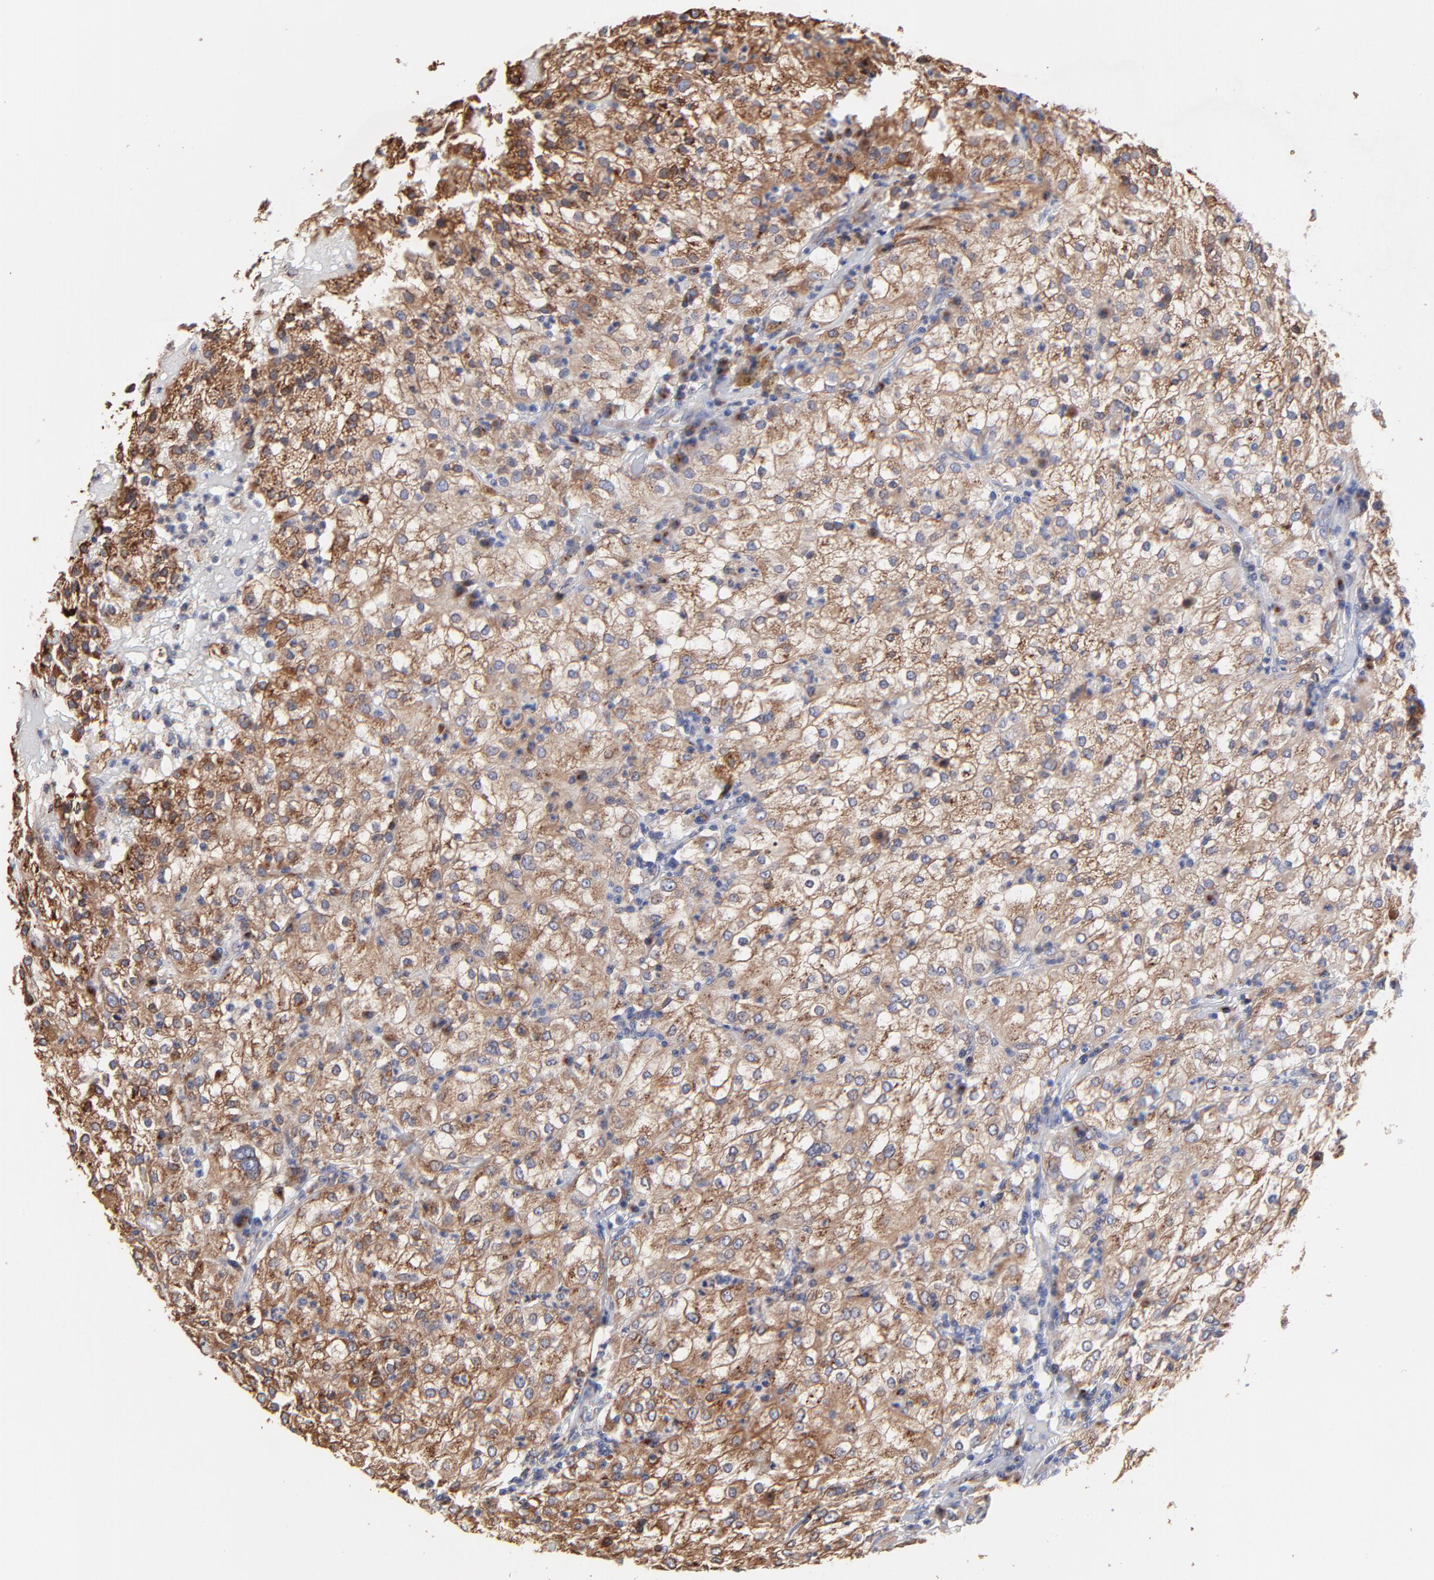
{"staining": {"intensity": "moderate", "quantity": ">75%", "location": "cytoplasmic/membranous"}, "tissue": "renal cancer", "cell_type": "Tumor cells", "image_type": "cancer", "snomed": [{"axis": "morphology", "description": "Adenocarcinoma, NOS"}, {"axis": "topography", "description": "Kidney"}], "caption": "Immunohistochemical staining of human renal cancer (adenocarcinoma) displays moderate cytoplasmic/membranous protein positivity in approximately >75% of tumor cells.", "gene": "LMAN1", "patient": {"sex": "male", "age": 59}}